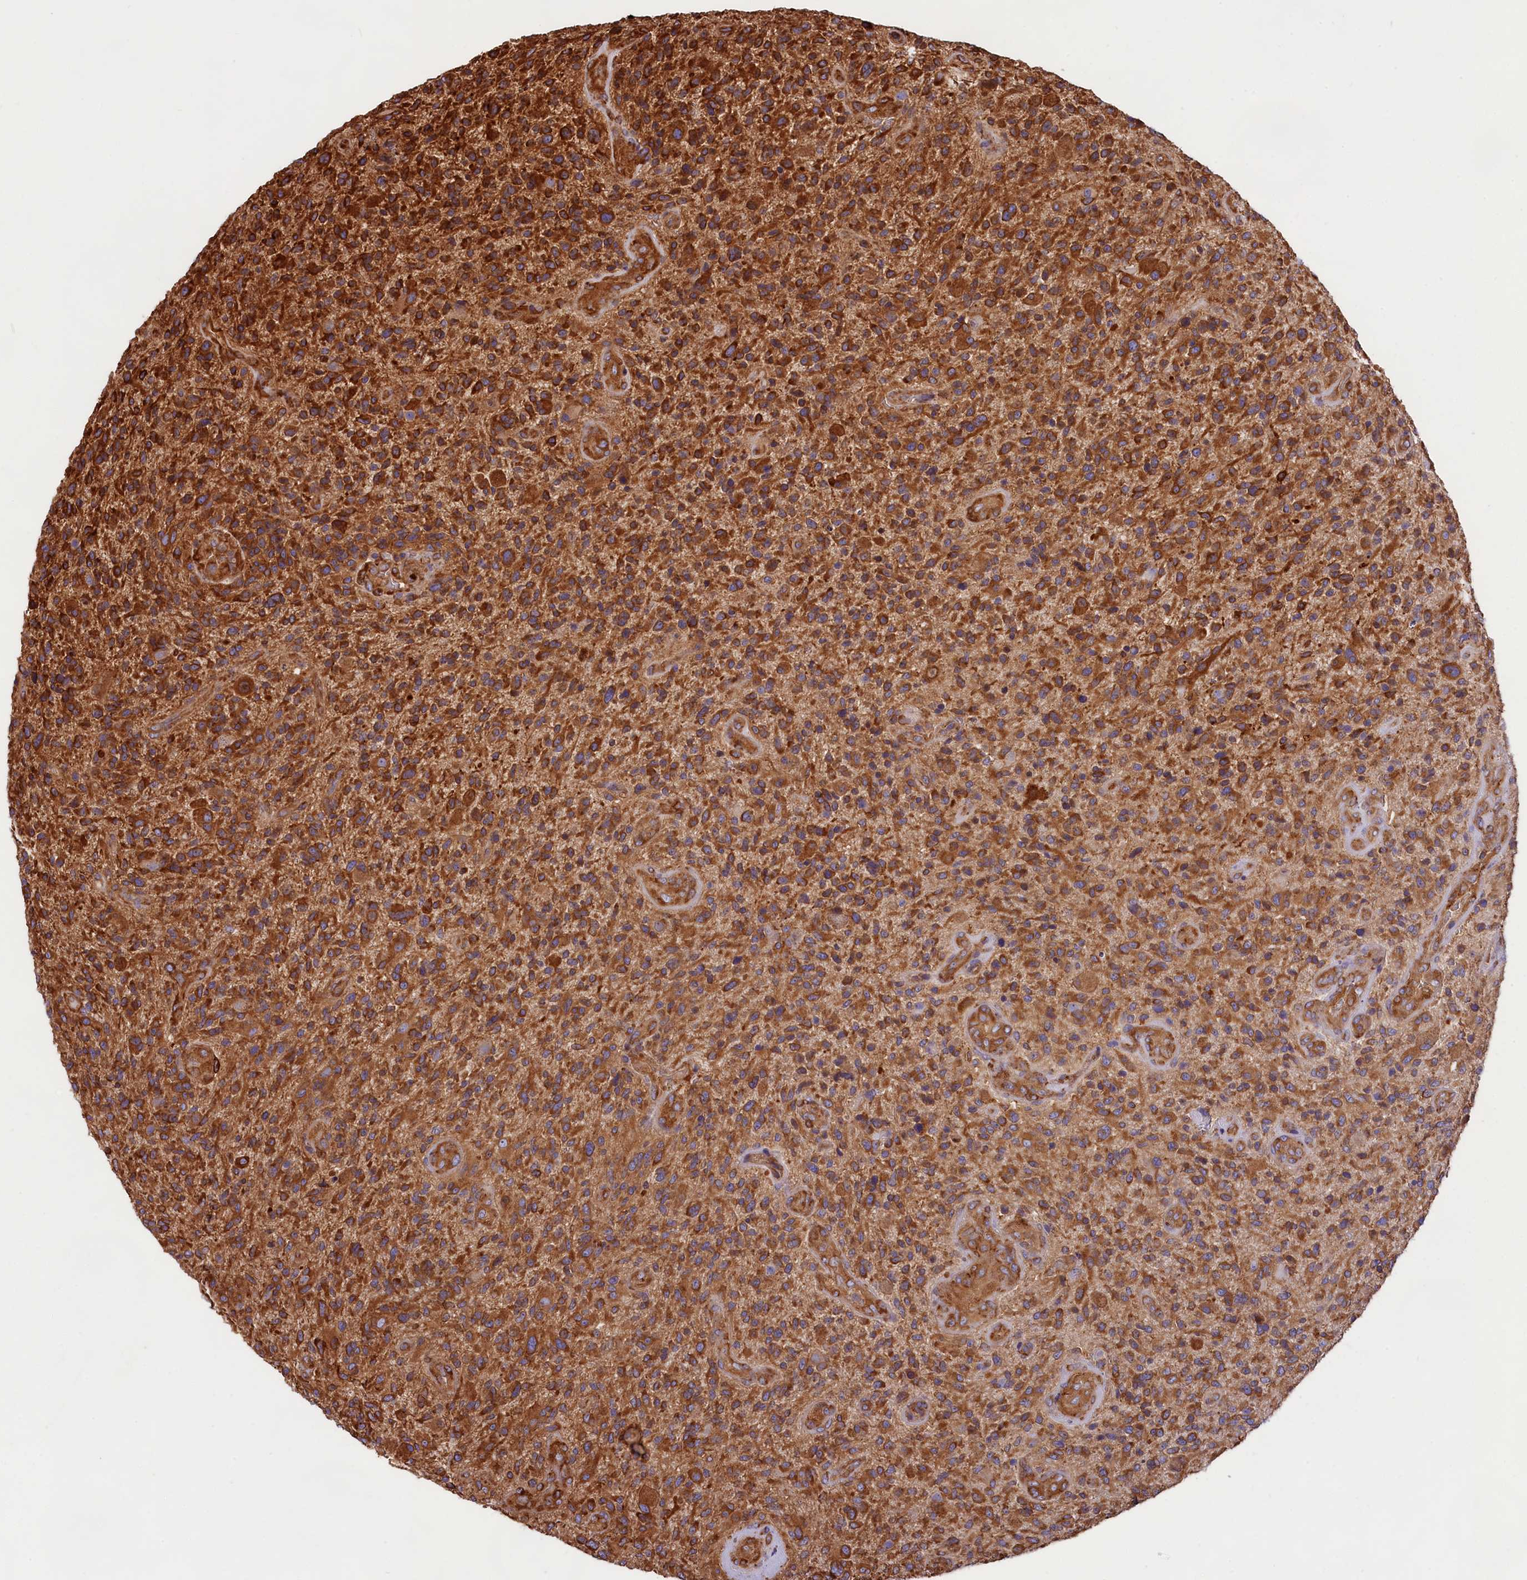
{"staining": {"intensity": "strong", "quantity": ">75%", "location": "cytoplasmic/membranous"}, "tissue": "glioma", "cell_type": "Tumor cells", "image_type": "cancer", "snomed": [{"axis": "morphology", "description": "Glioma, malignant, High grade"}, {"axis": "topography", "description": "Brain"}], "caption": "An IHC photomicrograph of tumor tissue is shown. Protein staining in brown shows strong cytoplasmic/membranous positivity in glioma within tumor cells. Using DAB (3,3'-diaminobenzidine) (brown) and hematoxylin (blue) stains, captured at high magnification using brightfield microscopy.", "gene": "GYS1", "patient": {"sex": "male", "age": 47}}